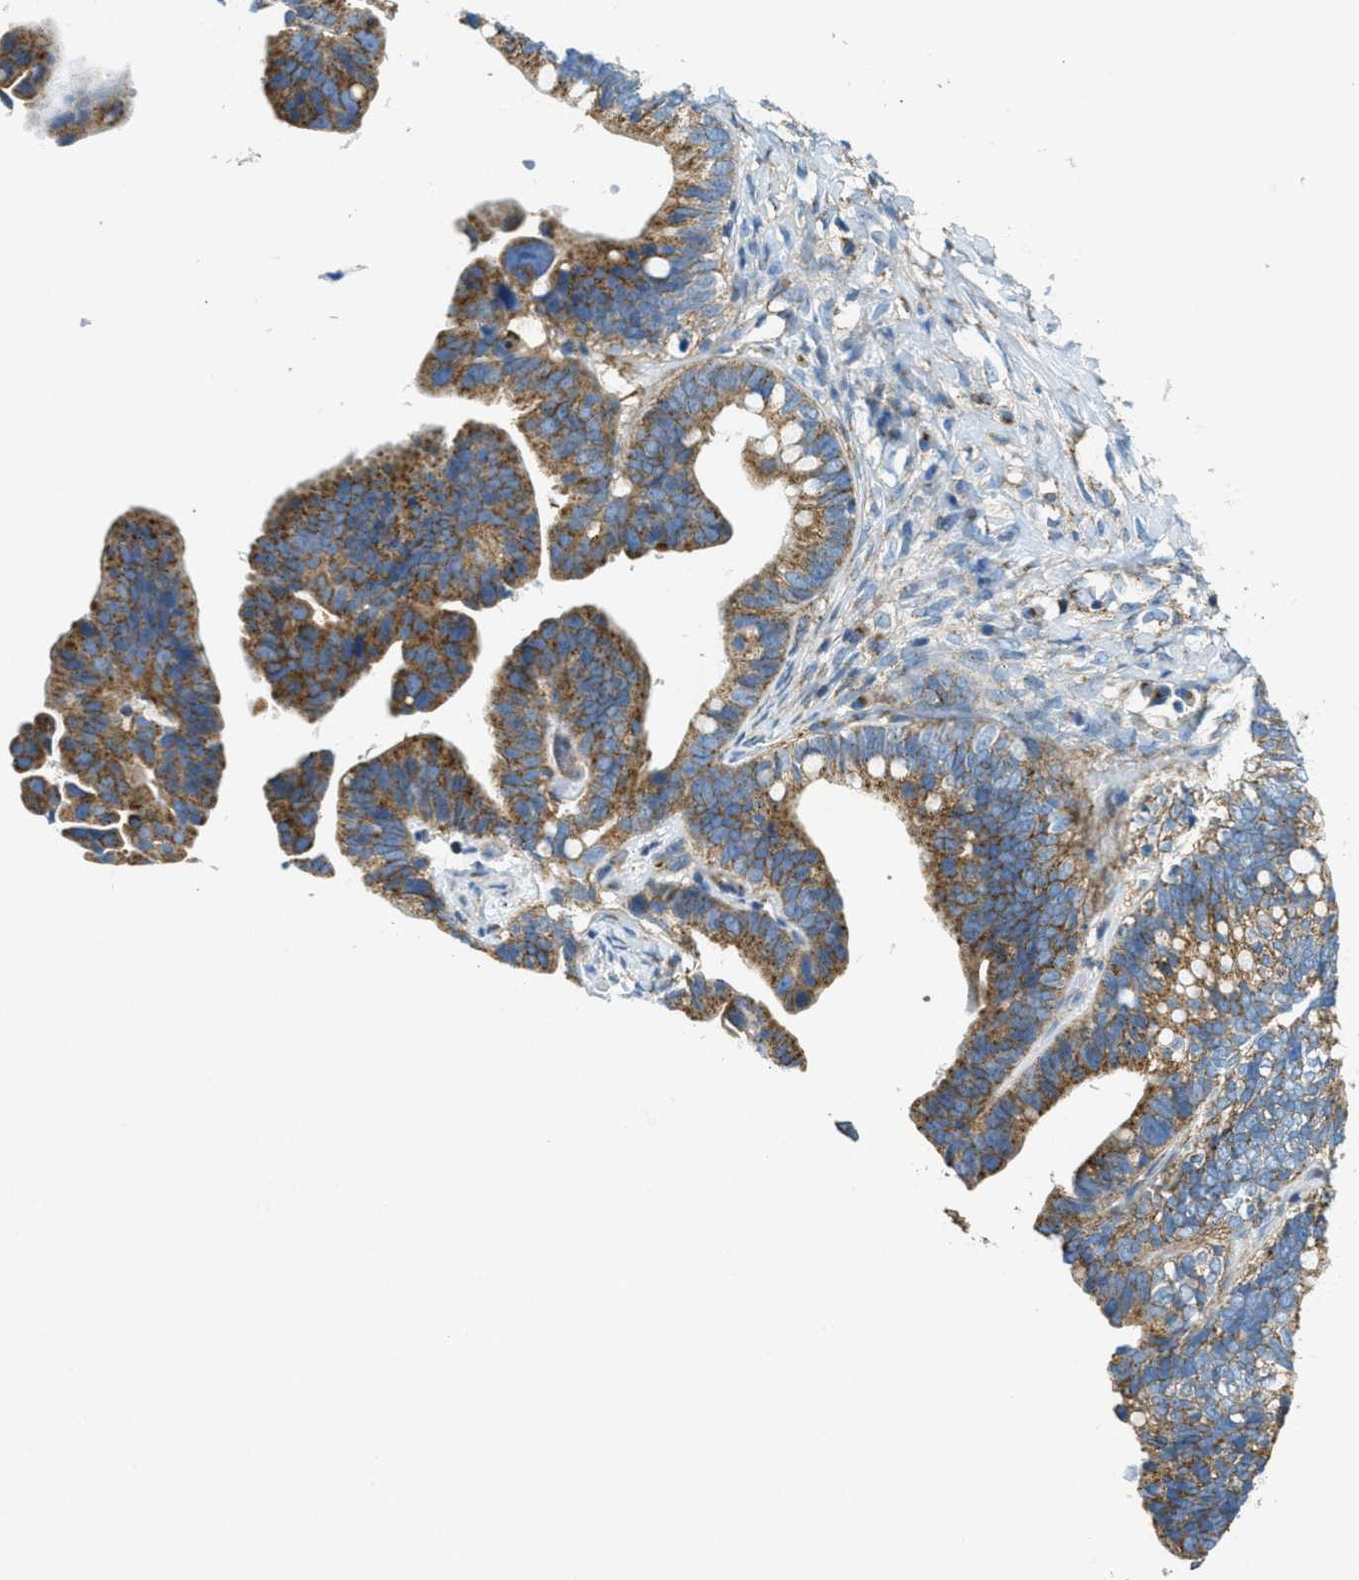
{"staining": {"intensity": "moderate", "quantity": ">75%", "location": "cytoplasmic/membranous"}, "tissue": "ovarian cancer", "cell_type": "Tumor cells", "image_type": "cancer", "snomed": [{"axis": "morphology", "description": "Cystadenocarcinoma, serous, NOS"}, {"axis": "topography", "description": "Ovary"}], "caption": "DAB immunohistochemical staining of ovarian cancer (serous cystadenocarcinoma) demonstrates moderate cytoplasmic/membranous protein staining in about >75% of tumor cells. The staining was performed using DAB to visualize the protein expression in brown, while the nuclei were stained in blue with hematoxylin (Magnification: 20x).", "gene": "AP2B1", "patient": {"sex": "female", "age": 56}}